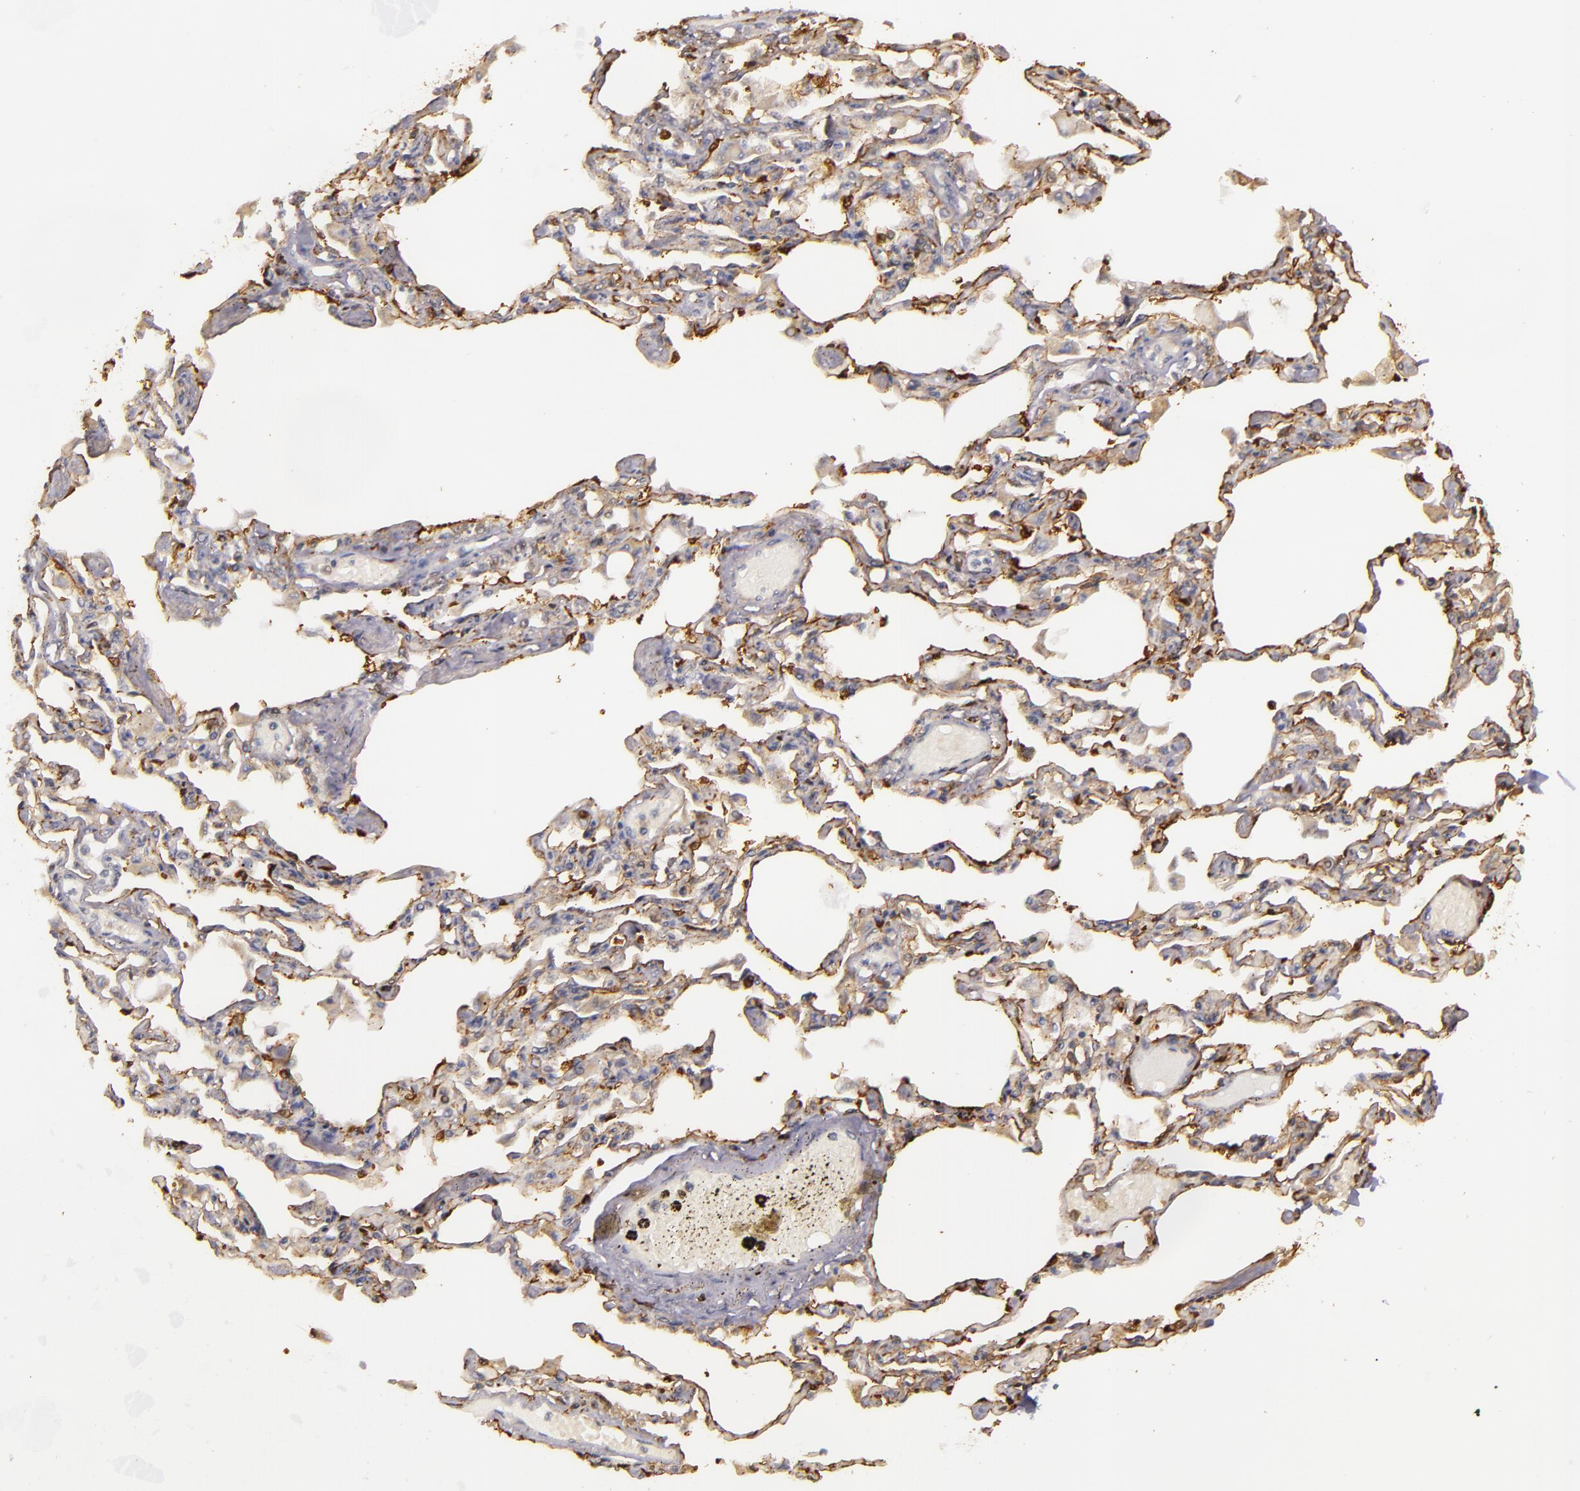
{"staining": {"intensity": "moderate", "quantity": ">75%", "location": "cytoplasmic/membranous"}, "tissue": "adipose tissue", "cell_type": "Adipocytes", "image_type": "normal", "snomed": [{"axis": "morphology", "description": "Normal tissue, NOS"}, {"axis": "topography", "description": "Bronchus"}, {"axis": "topography", "description": "Lung"}], "caption": "DAB immunohistochemical staining of unremarkable human adipose tissue shows moderate cytoplasmic/membranous protein staining in approximately >75% of adipocytes.", "gene": "SLC9A3R1", "patient": {"sex": "female", "age": 49}}